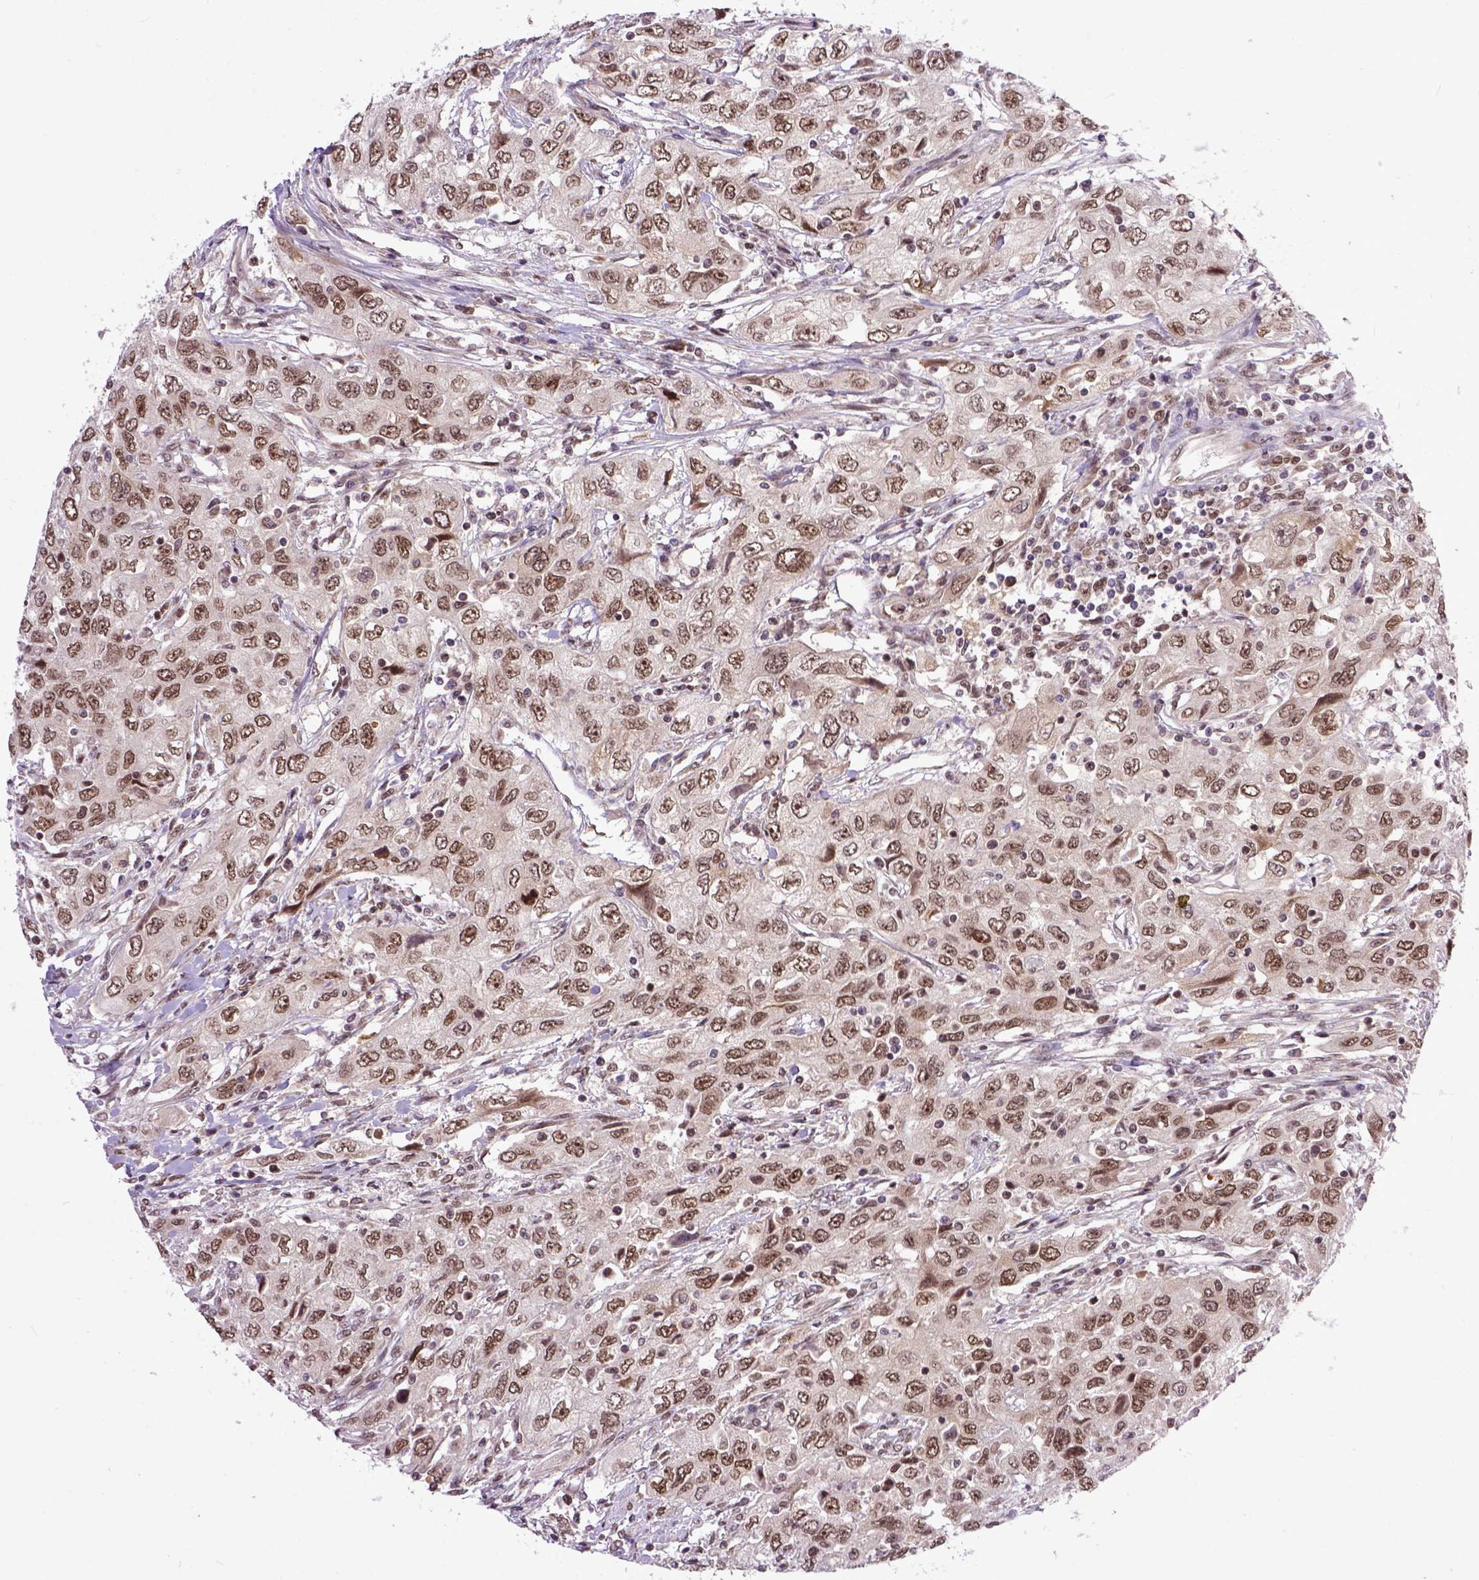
{"staining": {"intensity": "moderate", "quantity": ">75%", "location": "nuclear"}, "tissue": "urothelial cancer", "cell_type": "Tumor cells", "image_type": "cancer", "snomed": [{"axis": "morphology", "description": "Urothelial carcinoma, High grade"}, {"axis": "topography", "description": "Urinary bladder"}], "caption": "Urothelial cancer tissue shows moderate nuclear expression in about >75% of tumor cells (brown staining indicates protein expression, while blue staining denotes nuclei).", "gene": "RCC2", "patient": {"sex": "male", "age": 76}}